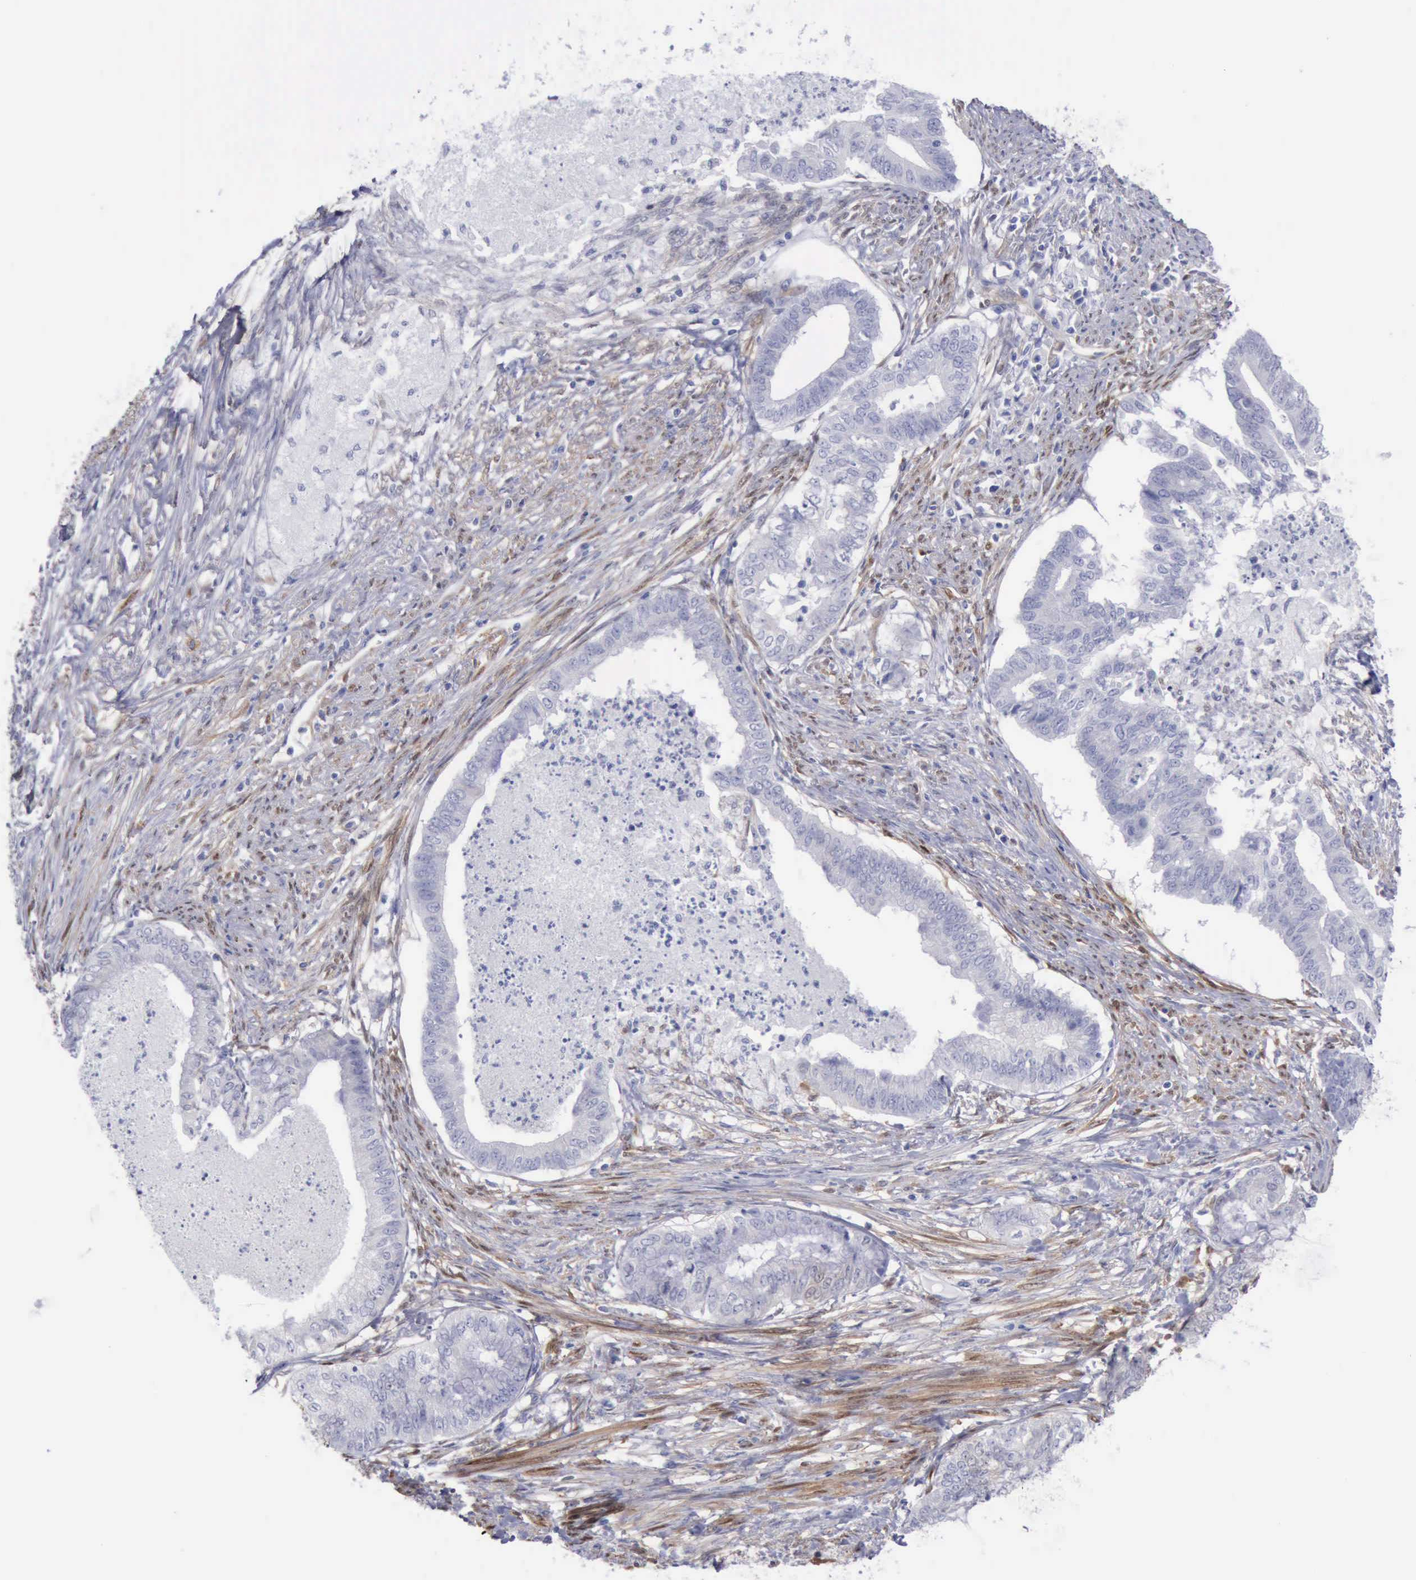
{"staining": {"intensity": "negative", "quantity": "none", "location": "none"}, "tissue": "endometrial cancer", "cell_type": "Tumor cells", "image_type": "cancer", "snomed": [{"axis": "morphology", "description": "Necrosis, NOS"}, {"axis": "morphology", "description": "Adenocarcinoma, NOS"}, {"axis": "topography", "description": "Endometrium"}], "caption": "Histopathology image shows no significant protein positivity in tumor cells of endometrial cancer (adenocarcinoma).", "gene": "FHL1", "patient": {"sex": "female", "age": 79}}